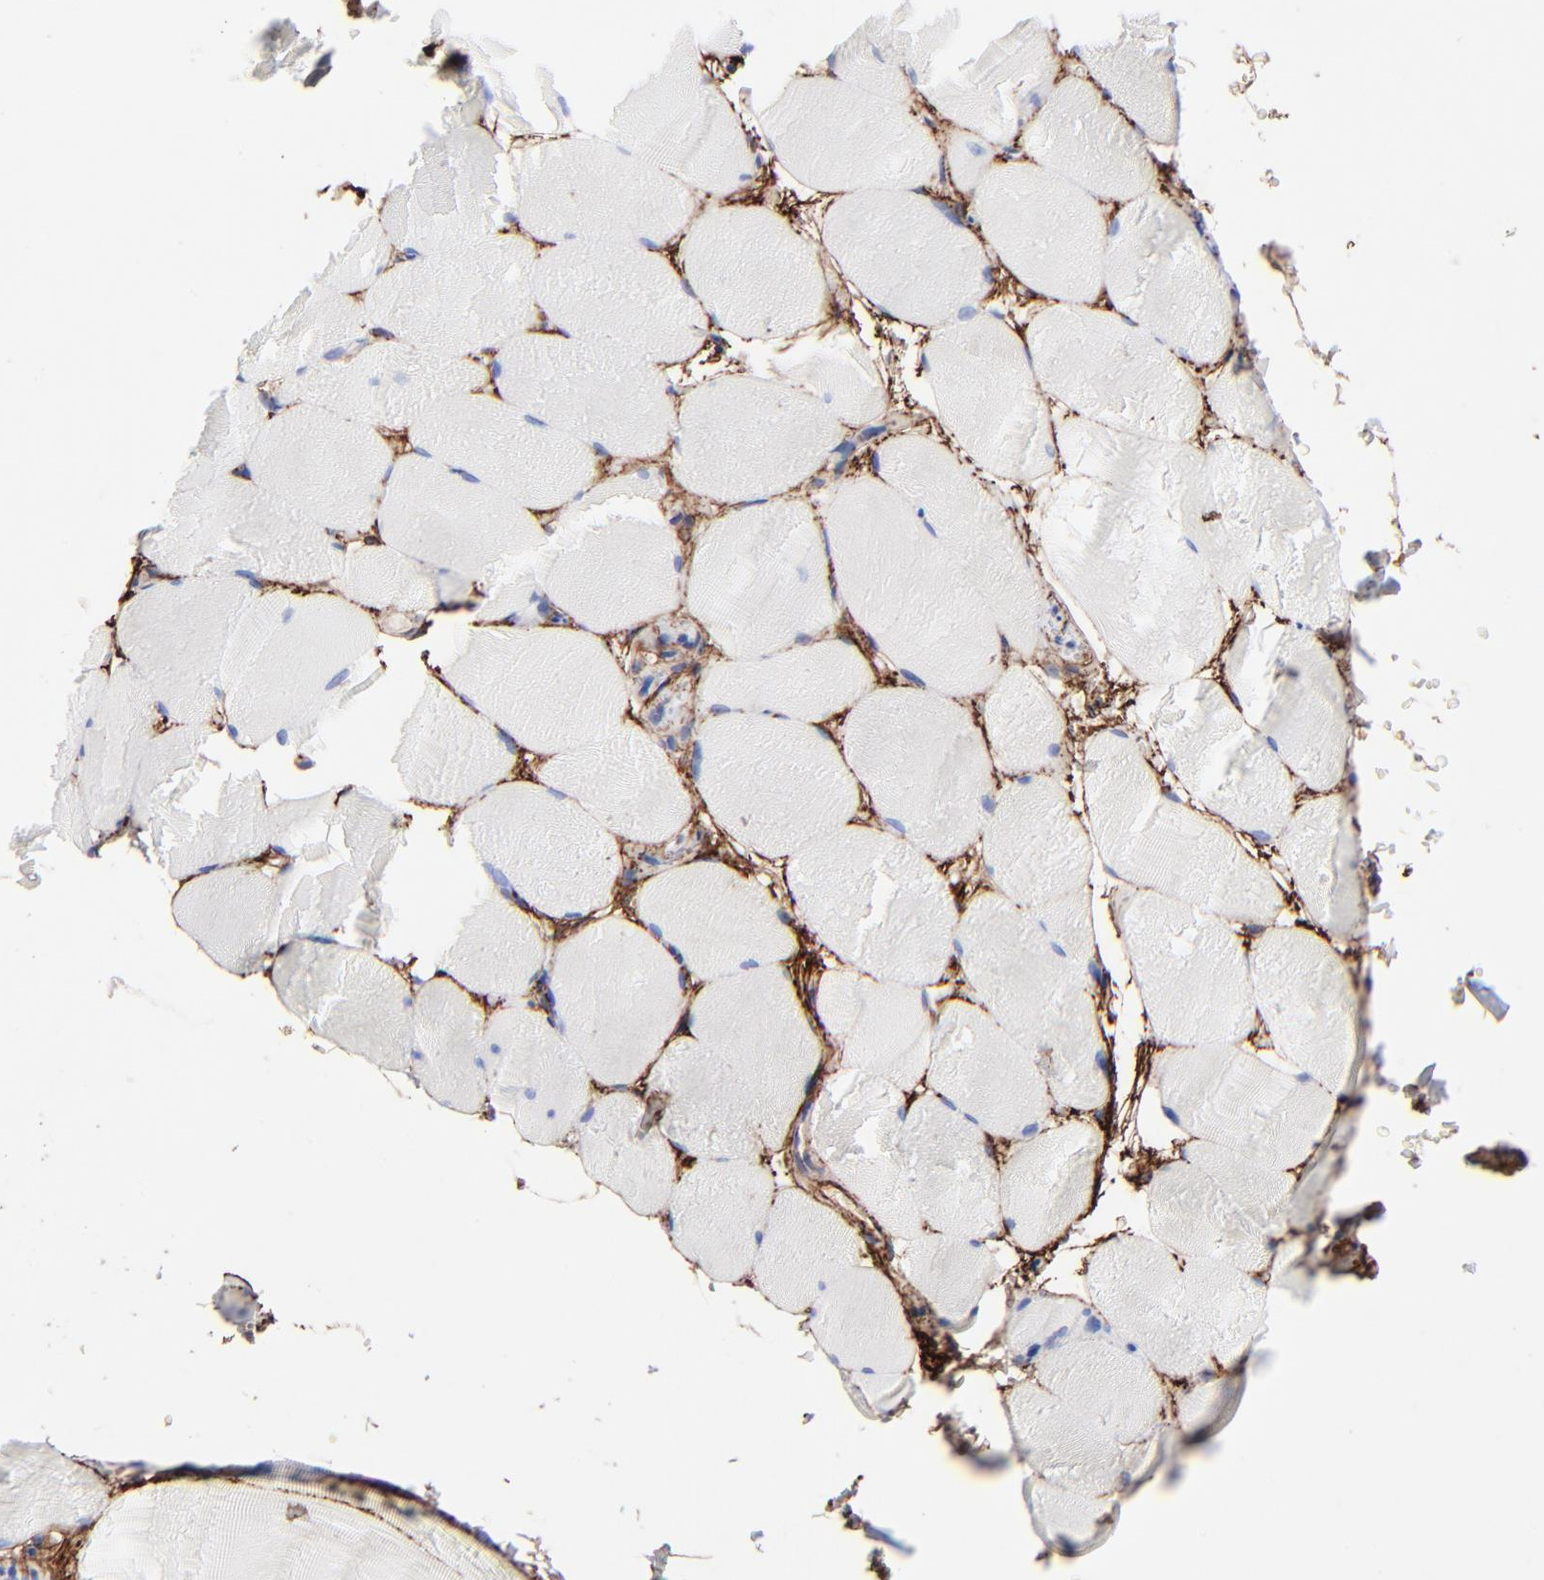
{"staining": {"intensity": "negative", "quantity": "none", "location": "none"}, "tissue": "skeletal muscle", "cell_type": "Myocytes", "image_type": "normal", "snomed": [{"axis": "morphology", "description": "Normal tissue, NOS"}, {"axis": "topography", "description": "Skeletal muscle"}, {"axis": "topography", "description": "Parathyroid gland"}], "caption": "IHC micrograph of normal human skeletal muscle stained for a protein (brown), which displays no staining in myocytes.", "gene": "FBLN2", "patient": {"sex": "female", "age": 37}}